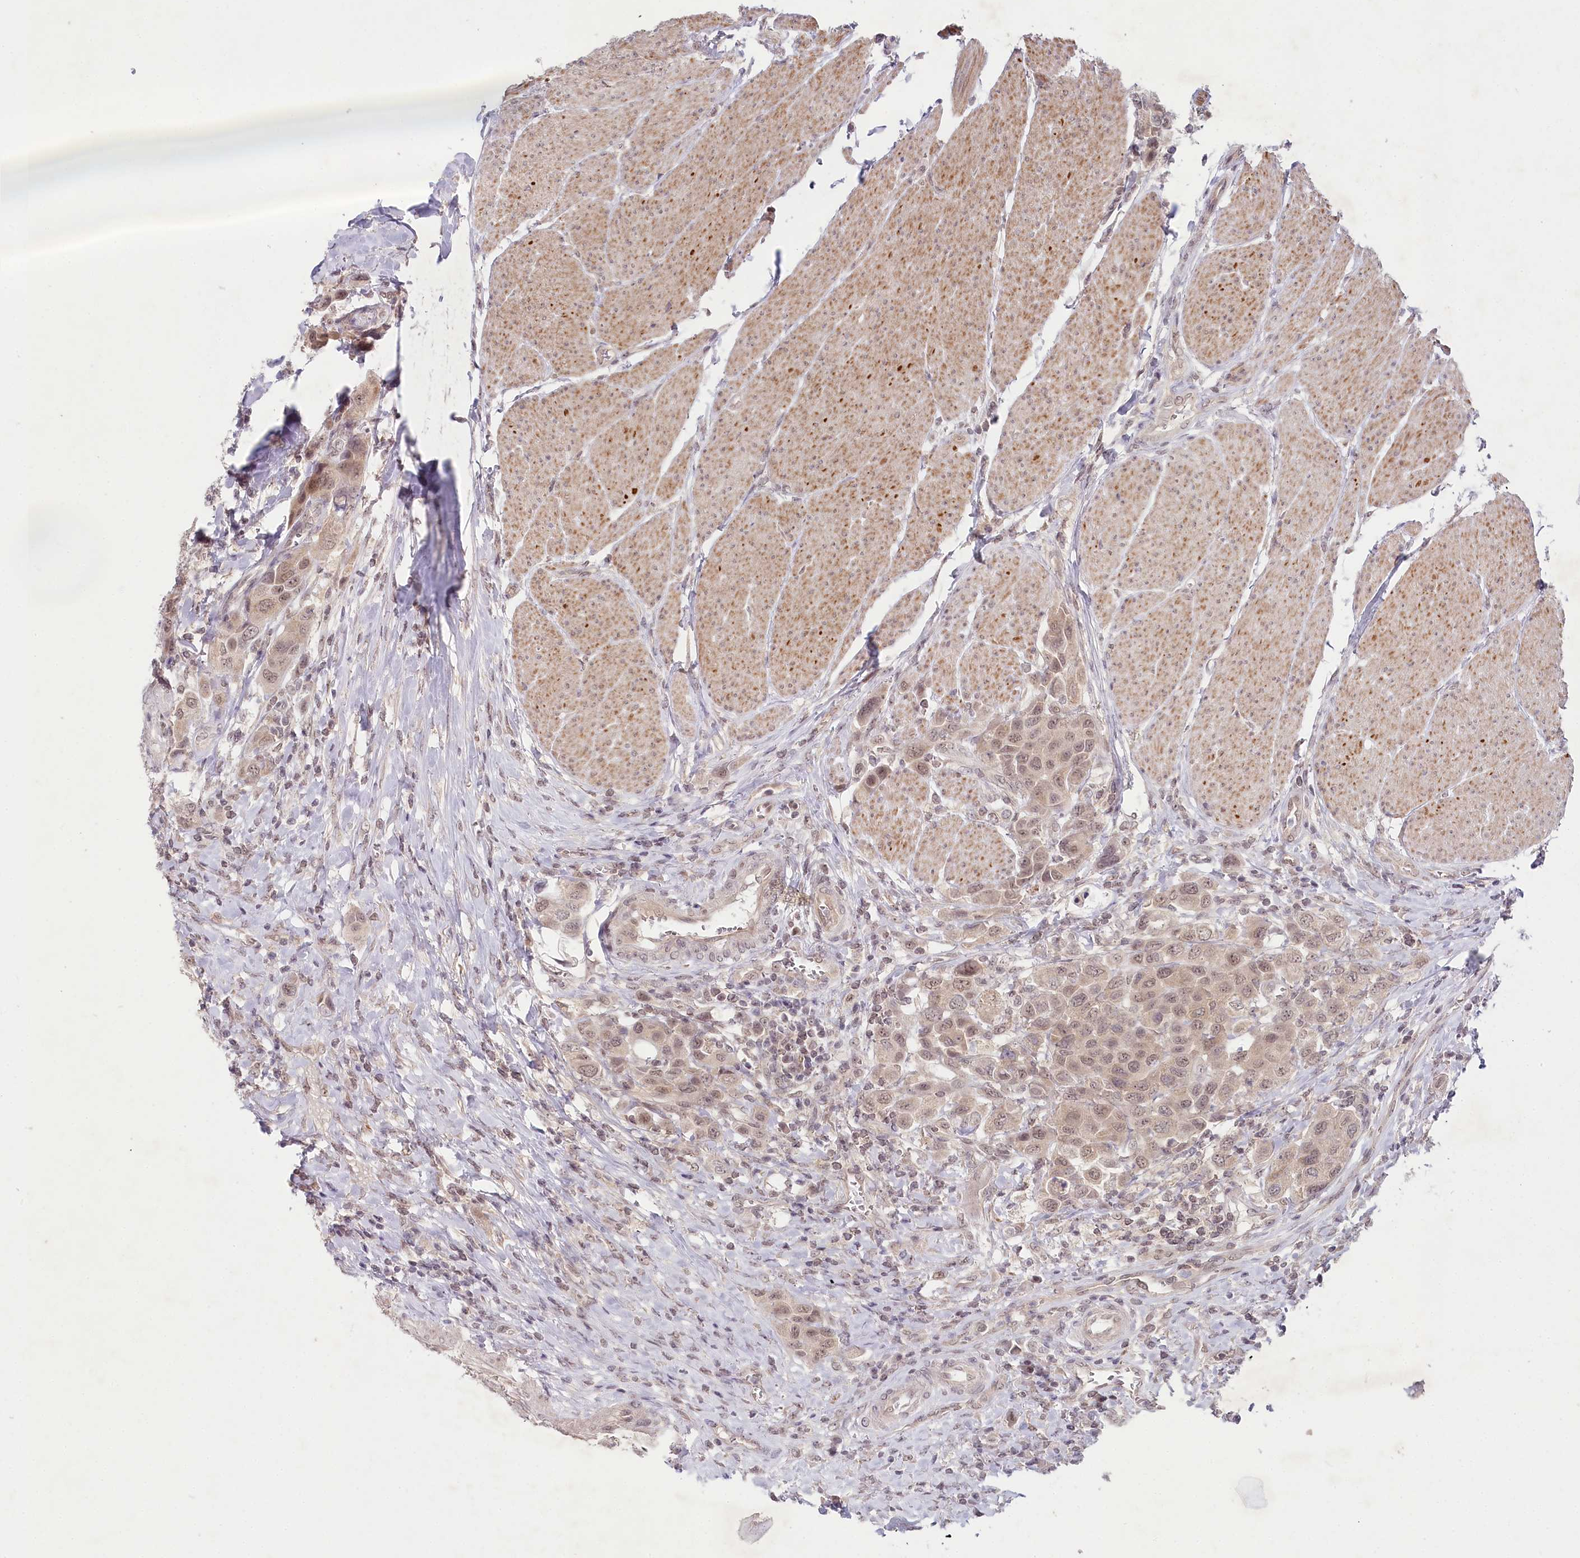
{"staining": {"intensity": "weak", "quantity": ">75%", "location": "nuclear"}, "tissue": "urothelial cancer", "cell_type": "Tumor cells", "image_type": "cancer", "snomed": [{"axis": "morphology", "description": "Urothelial carcinoma, High grade"}, {"axis": "topography", "description": "Urinary bladder"}], "caption": "Urothelial cancer was stained to show a protein in brown. There is low levels of weak nuclear positivity in approximately >75% of tumor cells.", "gene": "AMTN", "patient": {"sex": "male", "age": 50}}